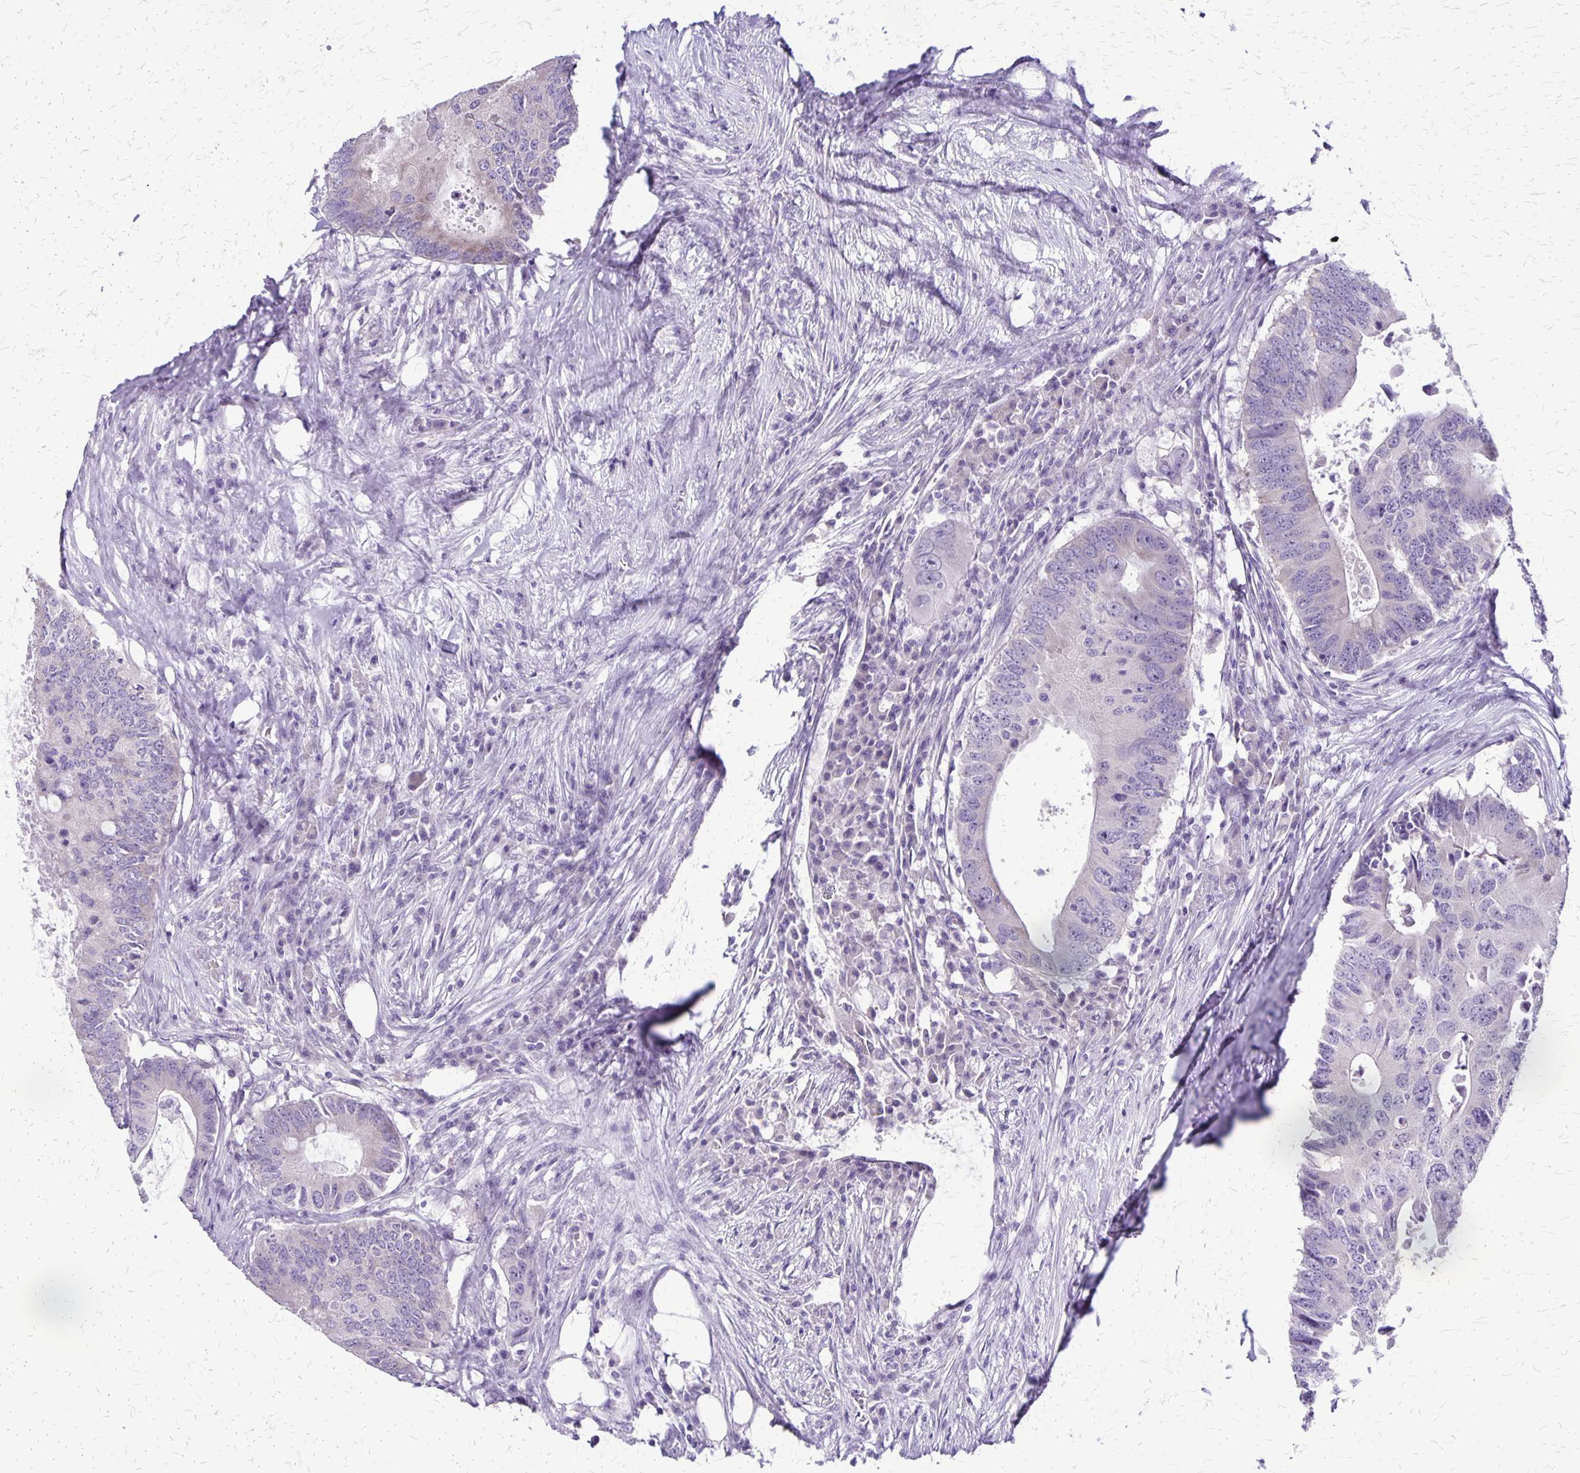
{"staining": {"intensity": "weak", "quantity": "<25%", "location": "cytoplasmic/membranous"}, "tissue": "colorectal cancer", "cell_type": "Tumor cells", "image_type": "cancer", "snomed": [{"axis": "morphology", "description": "Adenocarcinoma, NOS"}, {"axis": "topography", "description": "Colon"}], "caption": "IHC of colorectal cancer (adenocarcinoma) demonstrates no positivity in tumor cells.", "gene": "PLXNB3", "patient": {"sex": "male", "age": 71}}